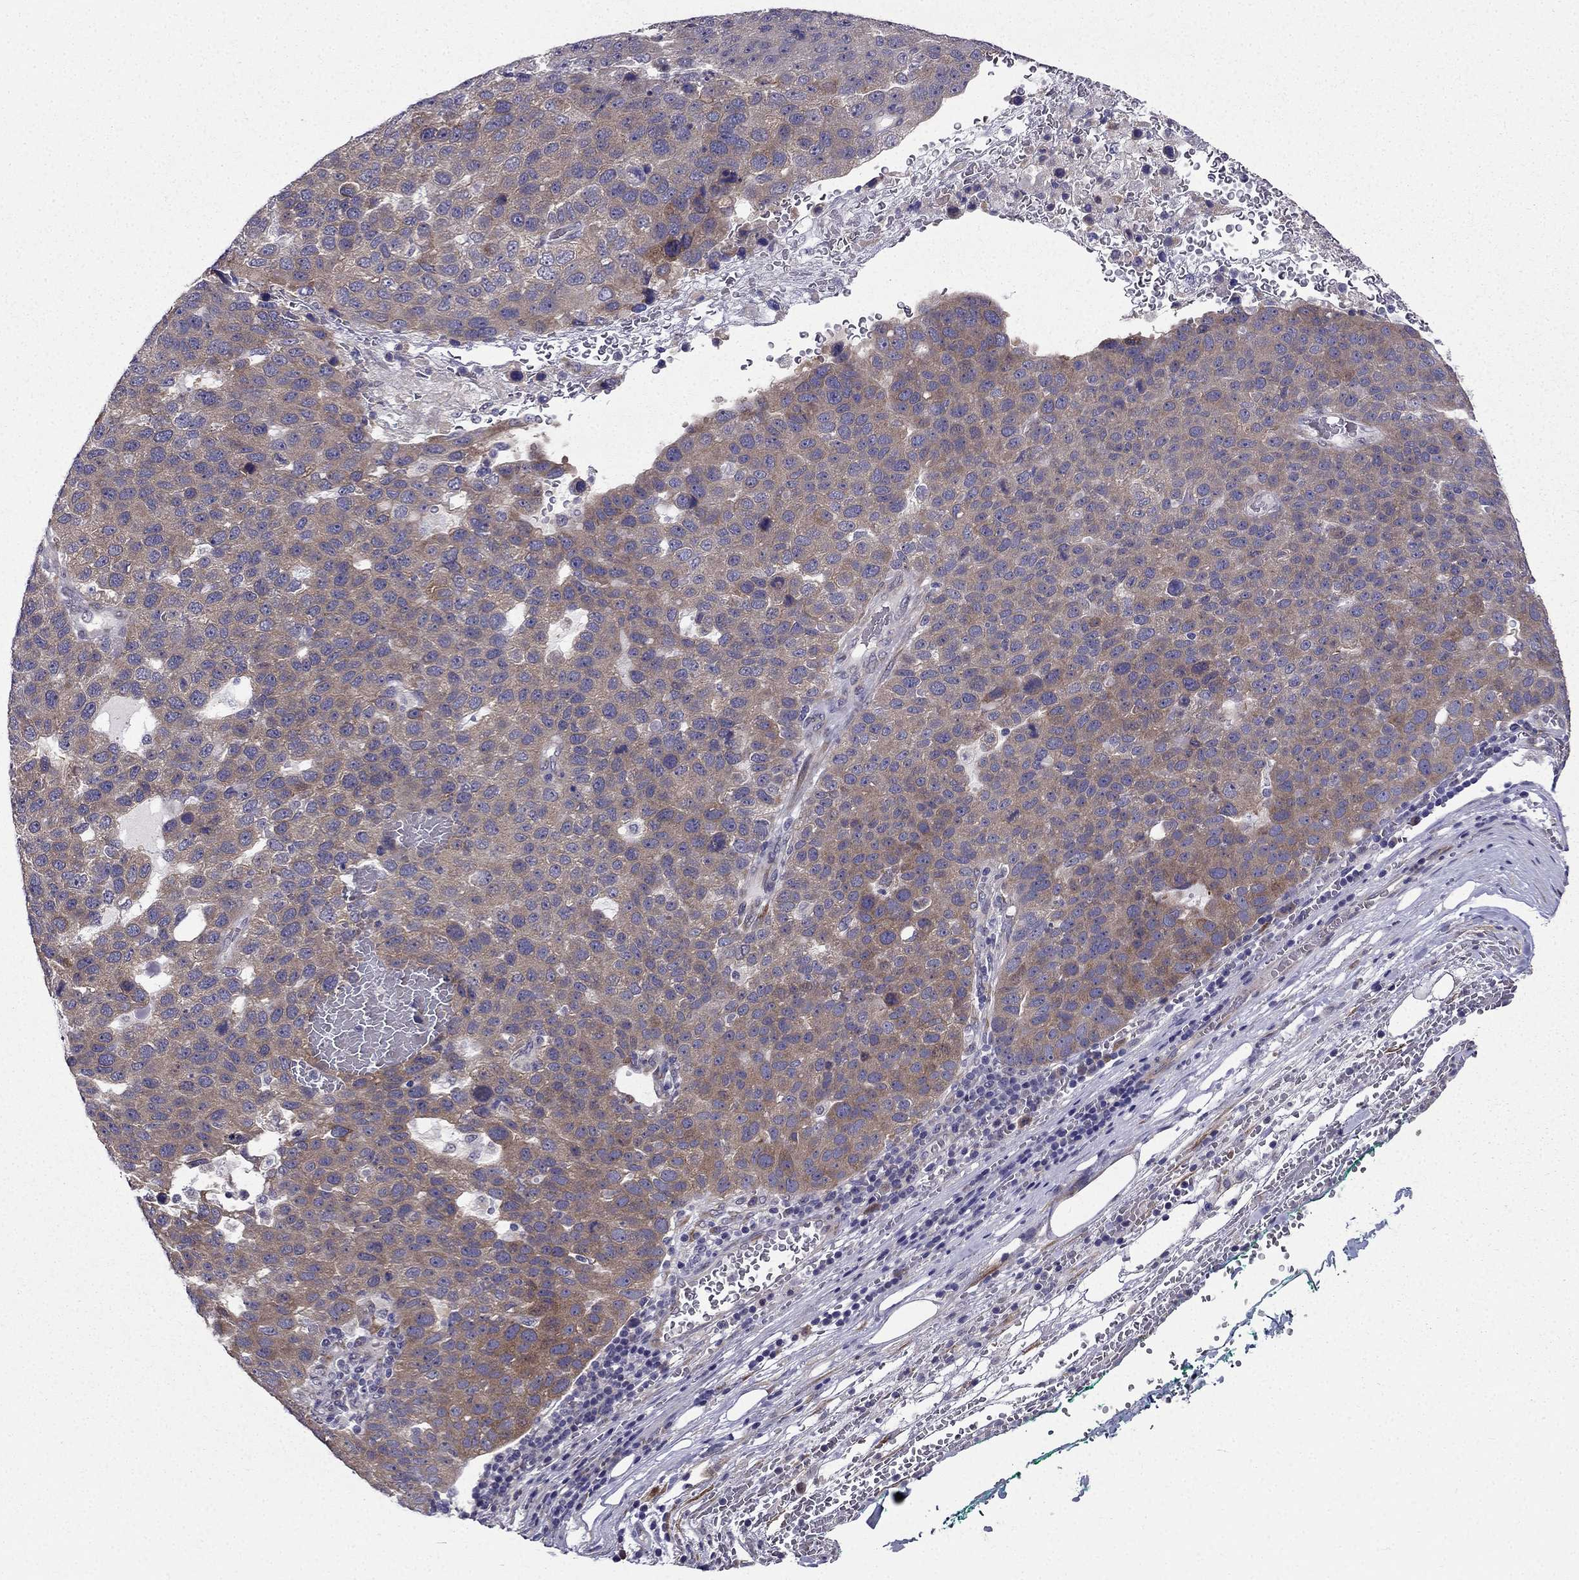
{"staining": {"intensity": "weak", "quantity": "25%-75%", "location": "cytoplasmic/membranous"}, "tissue": "pancreatic cancer", "cell_type": "Tumor cells", "image_type": "cancer", "snomed": [{"axis": "morphology", "description": "Adenocarcinoma, NOS"}, {"axis": "topography", "description": "Pancreas"}], "caption": "Immunohistochemistry image of adenocarcinoma (pancreatic) stained for a protein (brown), which exhibits low levels of weak cytoplasmic/membranous expression in about 25%-75% of tumor cells.", "gene": "ARHGEF28", "patient": {"sex": "female", "age": 61}}